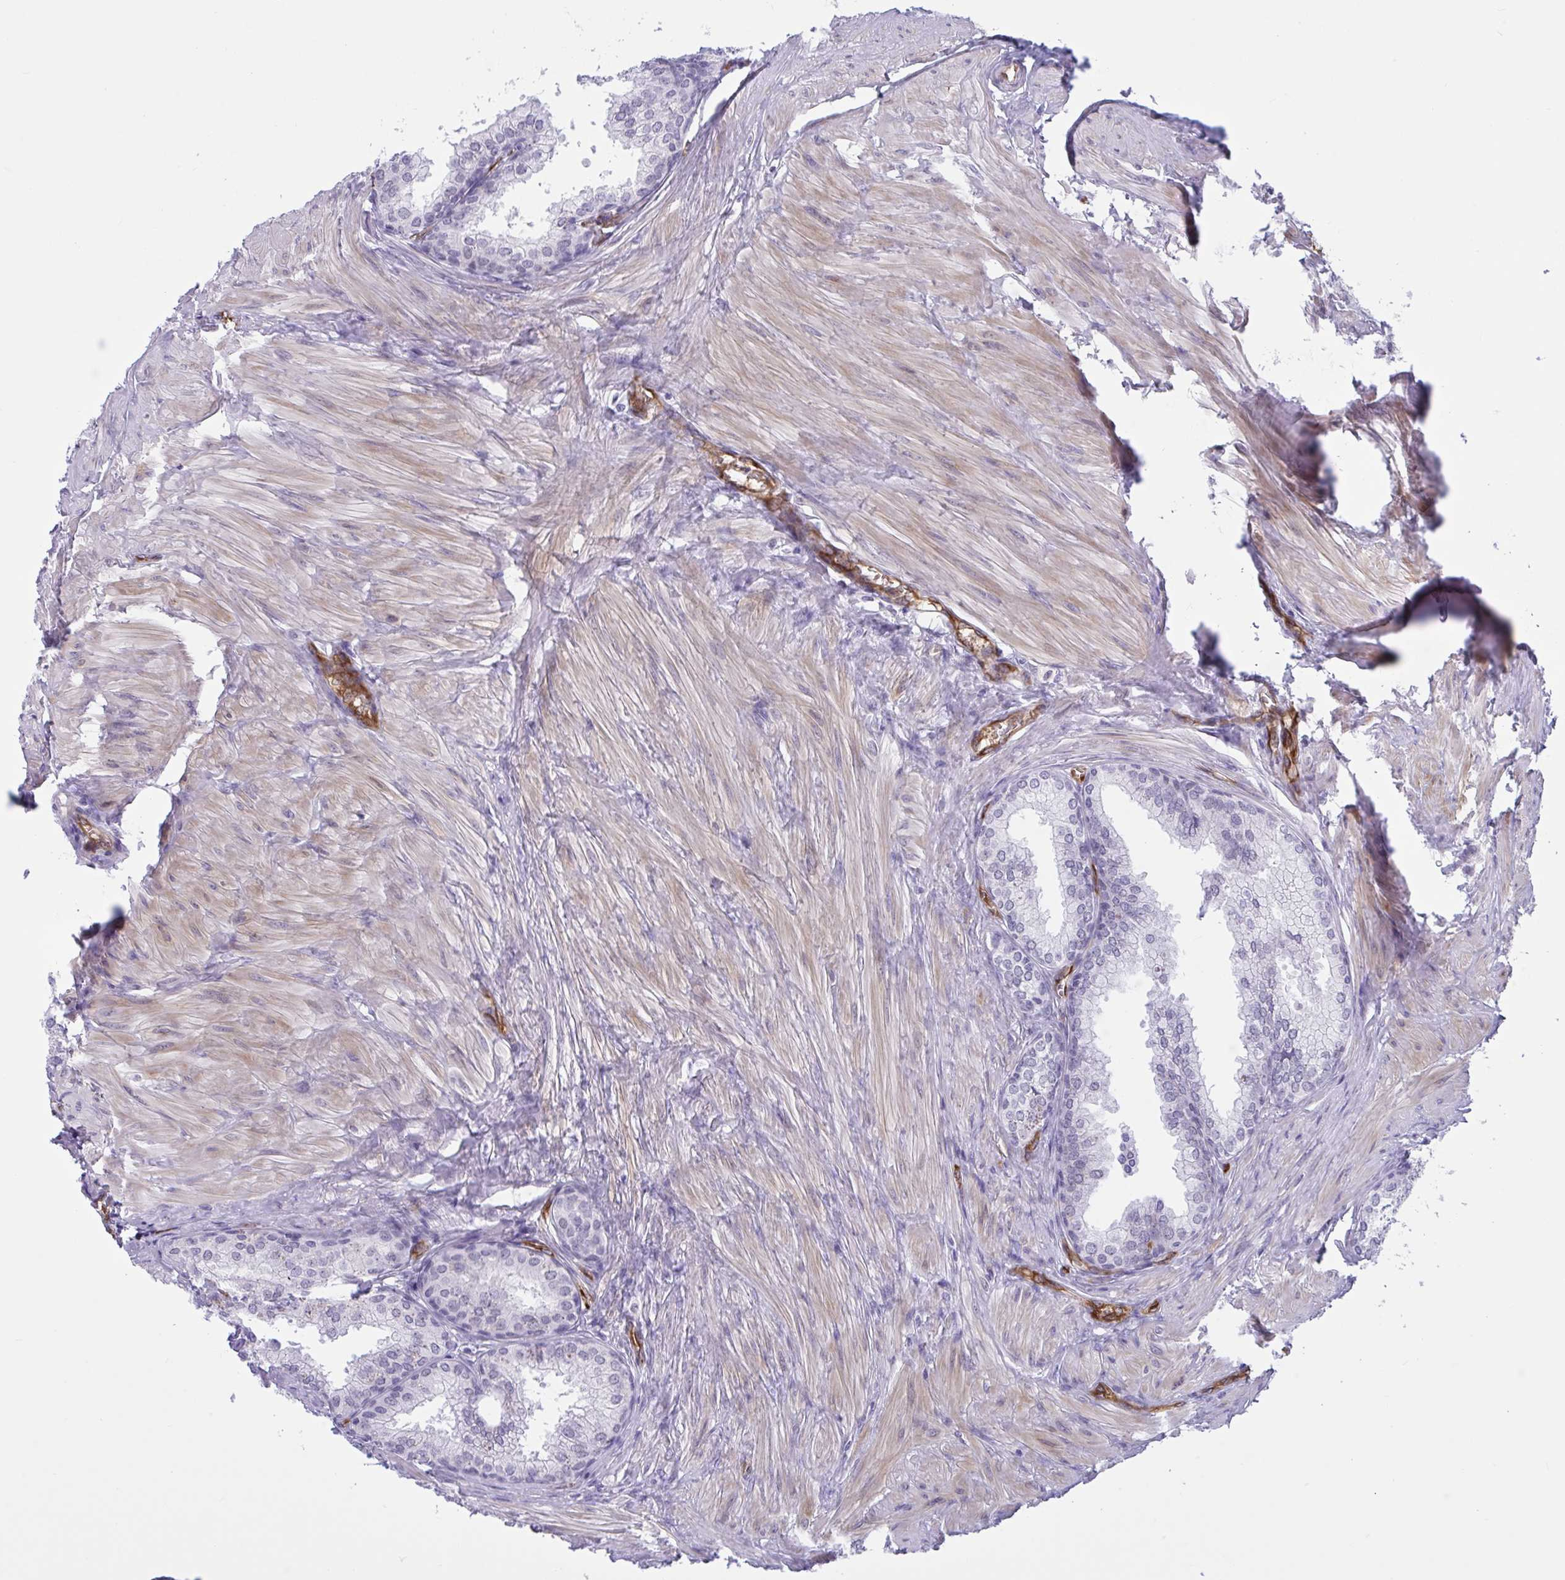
{"staining": {"intensity": "negative", "quantity": "none", "location": "none"}, "tissue": "prostate", "cell_type": "Glandular cells", "image_type": "normal", "snomed": [{"axis": "morphology", "description": "Normal tissue, NOS"}, {"axis": "topography", "description": "Prostate"}, {"axis": "topography", "description": "Peripheral nerve tissue"}], "caption": "High magnification brightfield microscopy of benign prostate stained with DAB (brown) and counterstained with hematoxylin (blue): glandular cells show no significant expression. (DAB (3,3'-diaminobenzidine) immunohistochemistry visualized using brightfield microscopy, high magnification).", "gene": "EML1", "patient": {"sex": "male", "age": 55}}